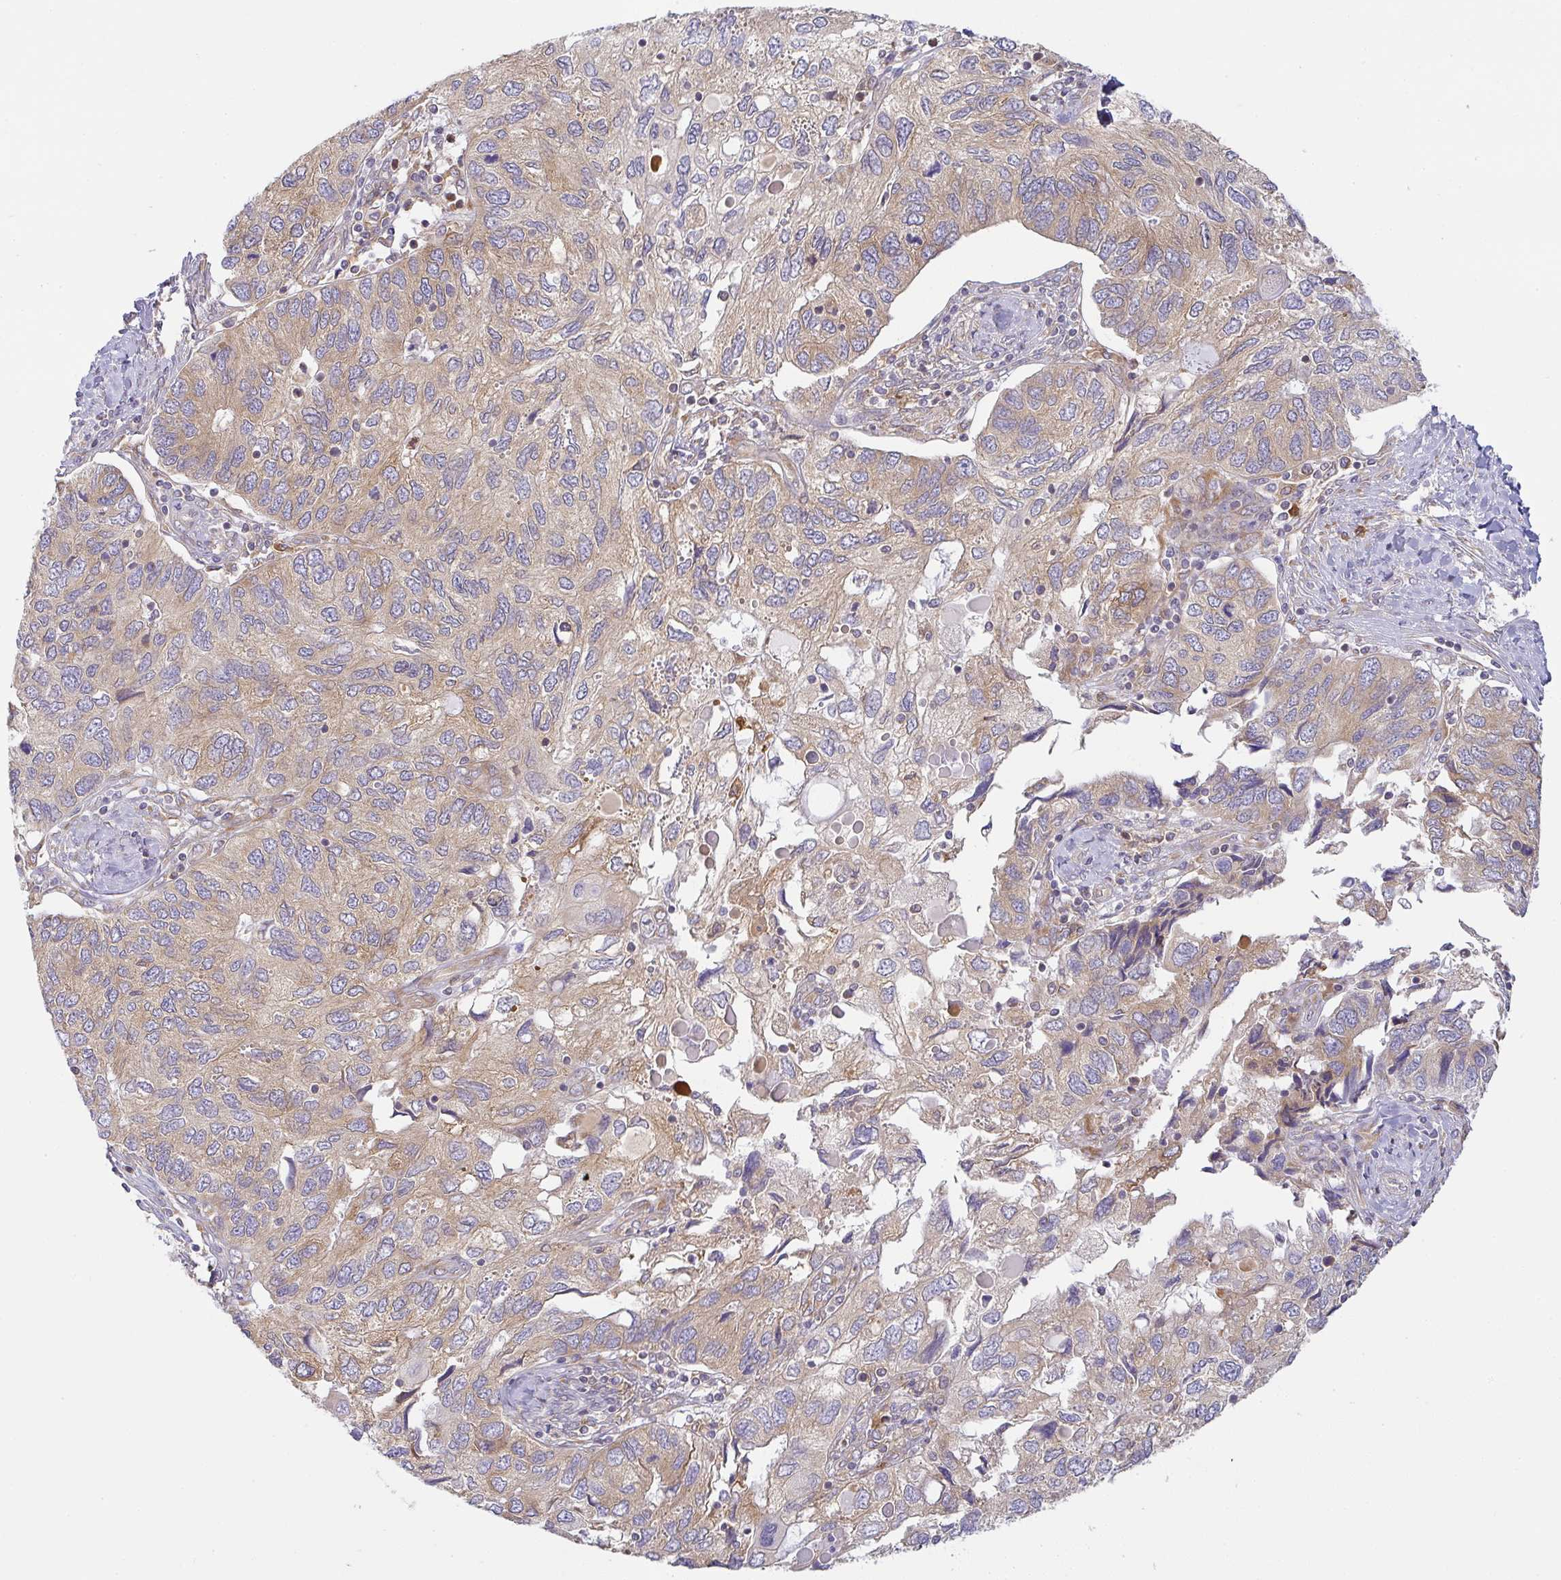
{"staining": {"intensity": "moderate", "quantity": "<25%", "location": "cytoplasmic/membranous"}, "tissue": "endometrial cancer", "cell_type": "Tumor cells", "image_type": "cancer", "snomed": [{"axis": "morphology", "description": "Carcinoma, NOS"}, {"axis": "topography", "description": "Uterus"}], "caption": "Moderate cytoplasmic/membranous positivity for a protein is identified in about <25% of tumor cells of endometrial carcinoma using IHC.", "gene": "DERL2", "patient": {"sex": "female", "age": 76}}